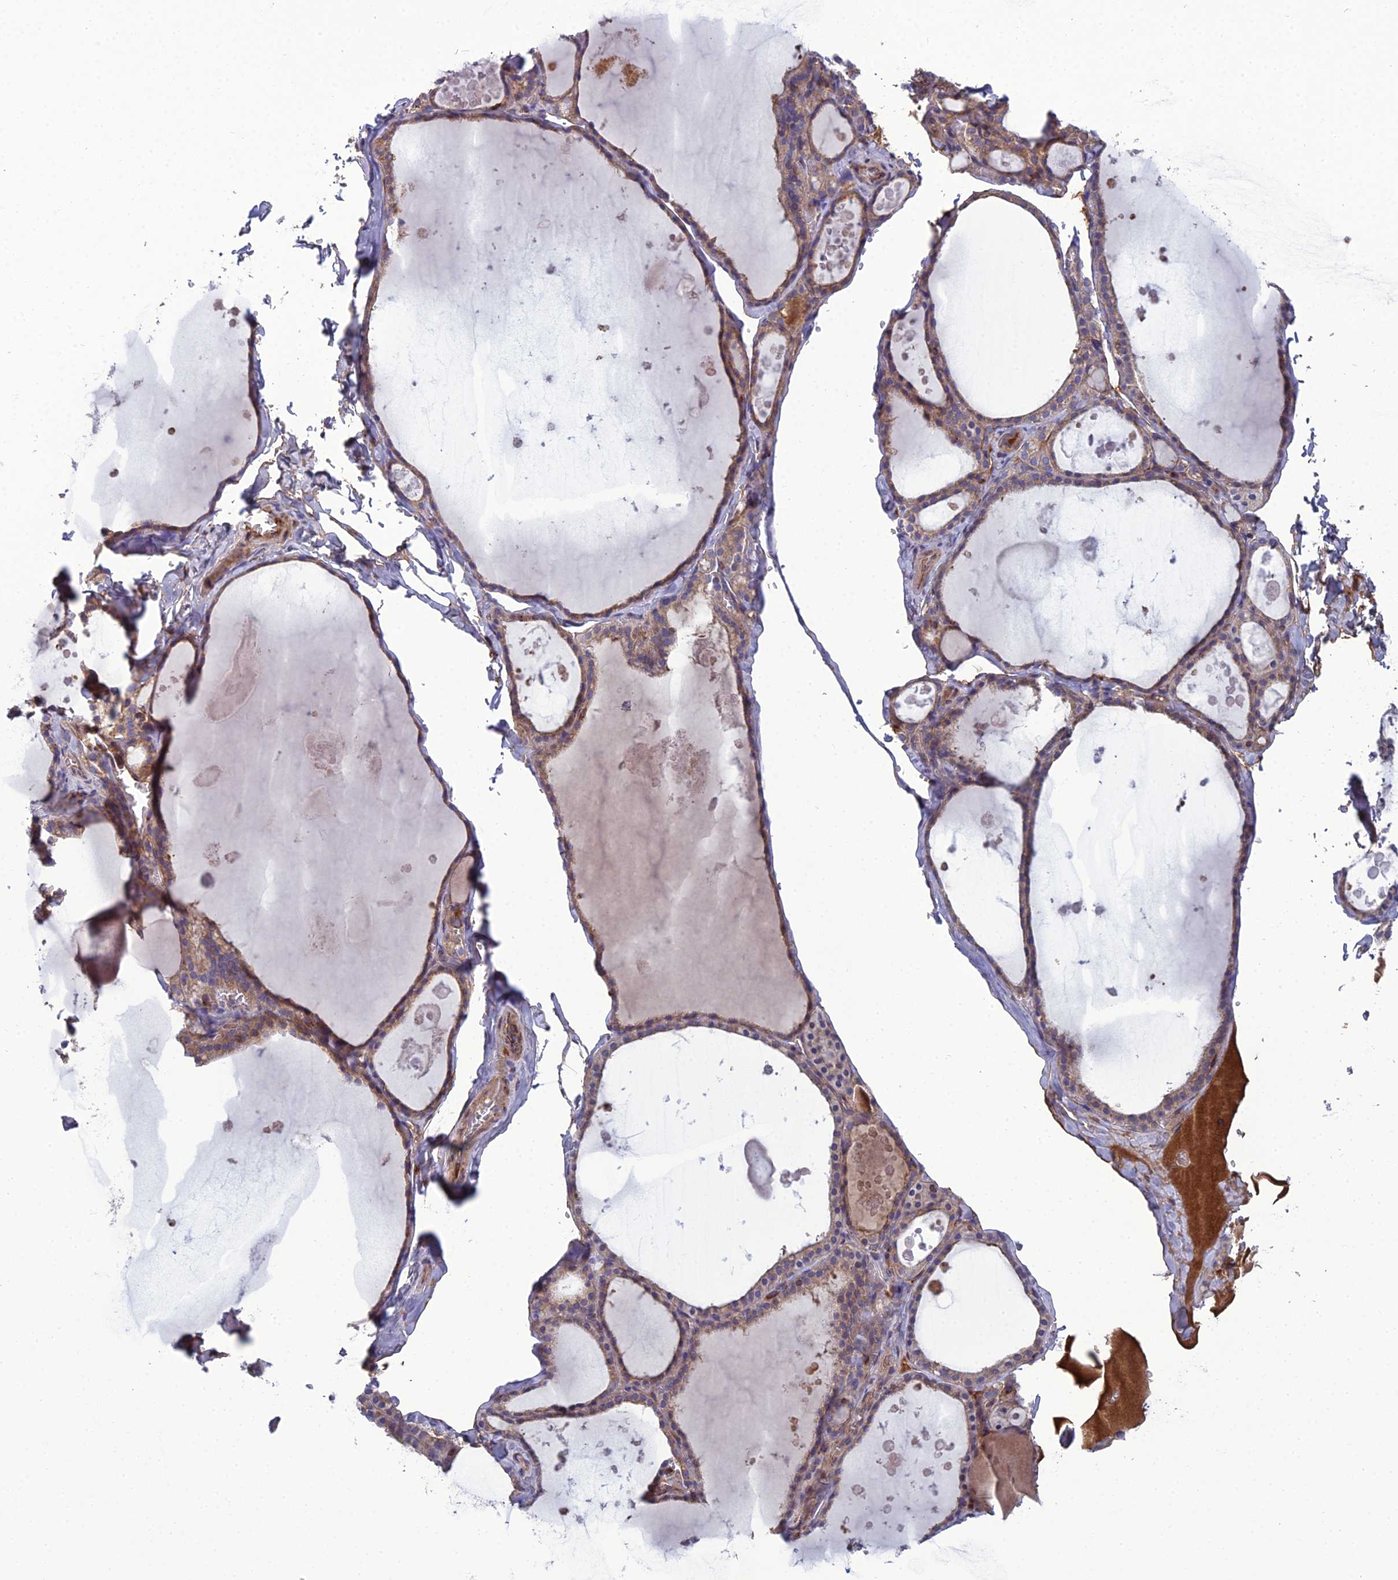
{"staining": {"intensity": "weak", "quantity": ">75%", "location": "cytoplasmic/membranous"}, "tissue": "thyroid gland", "cell_type": "Glandular cells", "image_type": "normal", "snomed": [{"axis": "morphology", "description": "Normal tissue, NOS"}, {"axis": "topography", "description": "Thyroid gland"}], "caption": "Weak cytoplasmic/membranous positivity is identified in approximately >75% of glandular cells in normal thyroid gland. Immunohistochemistry (ihc) stains the protein in brown and the nuclei are stained blue.", "gene": "LNPEP", "patient": {"sex": "male", "age": 56}}